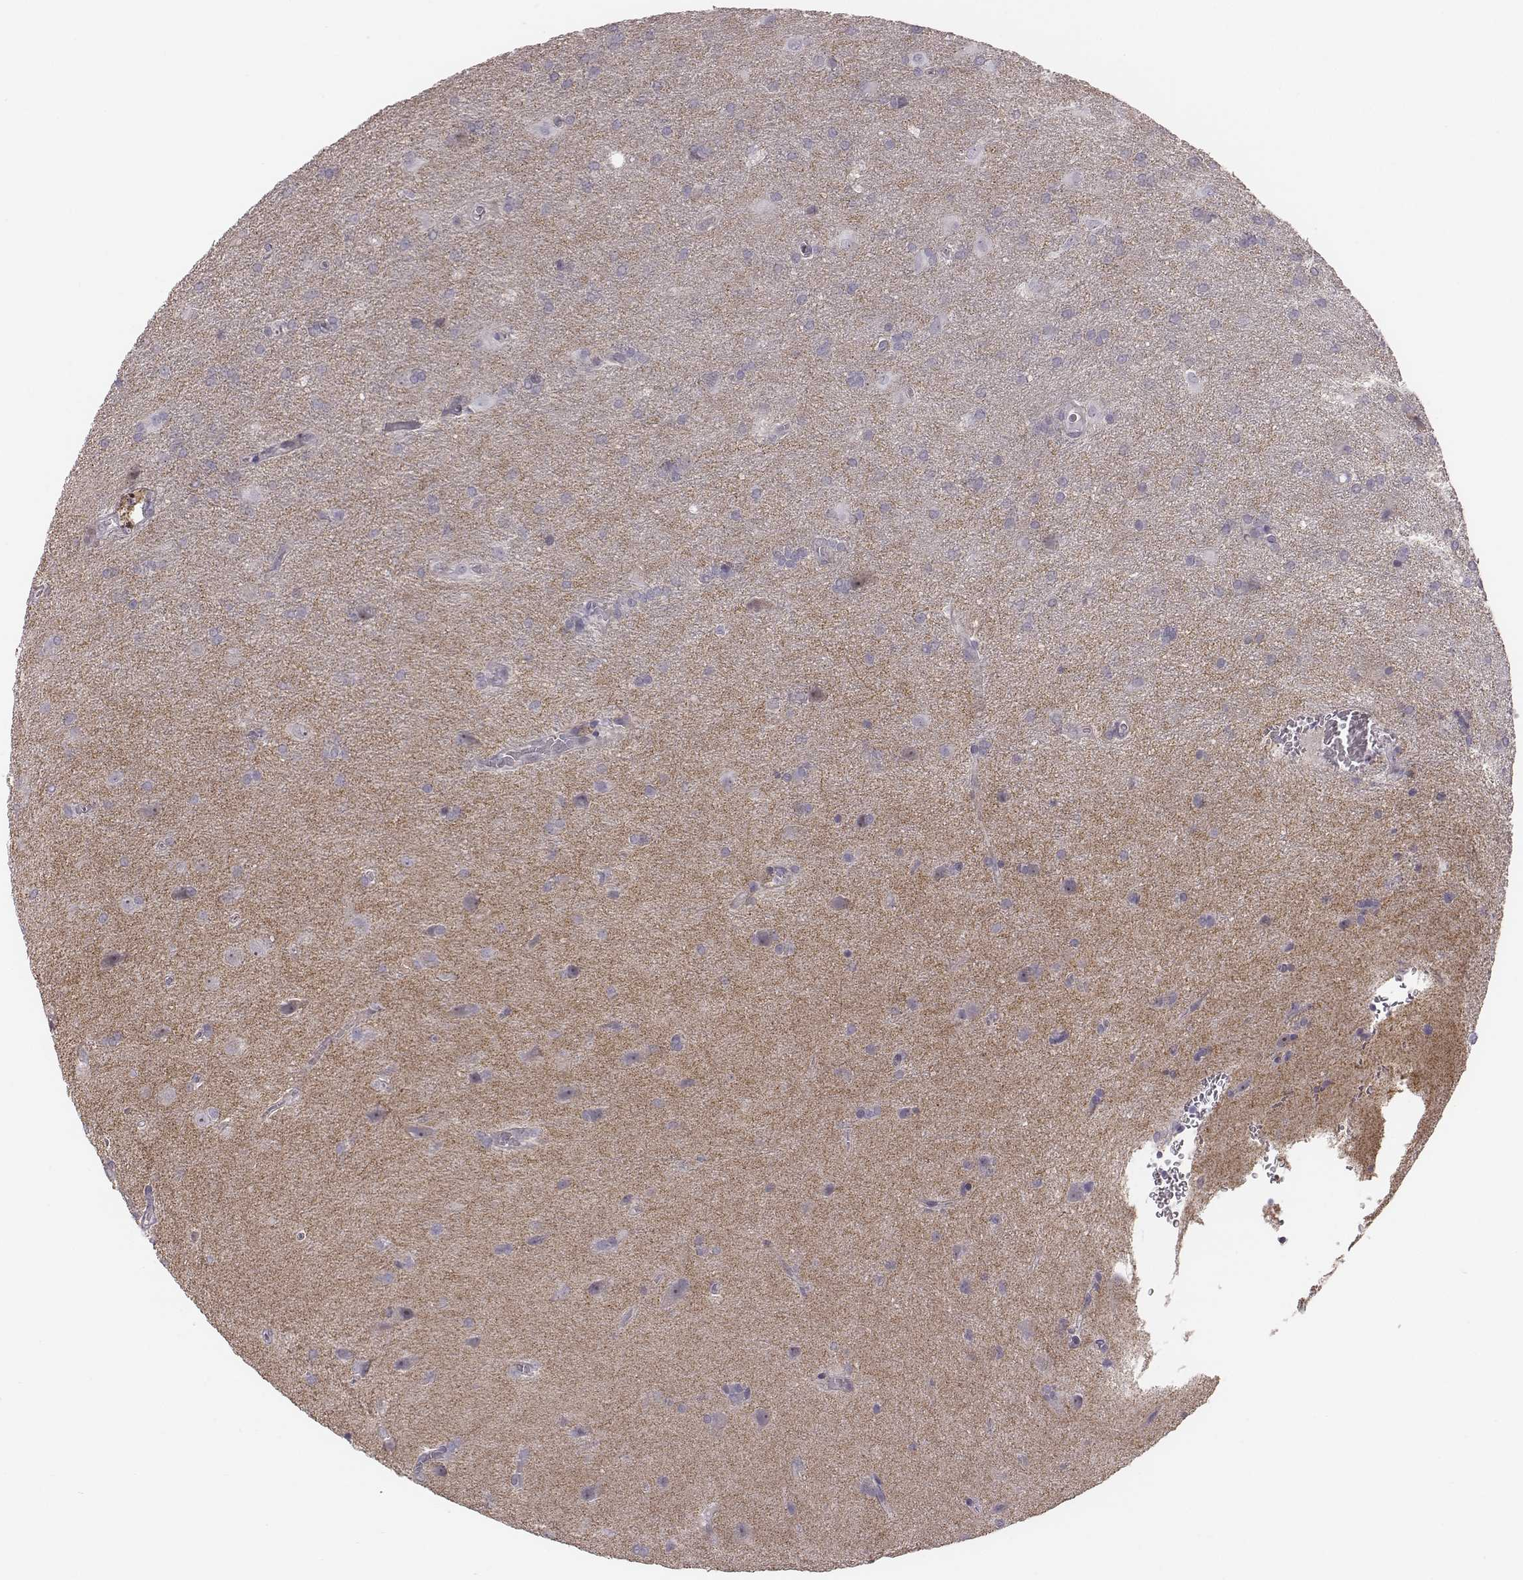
{"staining": {"intensity": "negative", "quantity": "none", "location": "none"}, "tissue": "glioma", "cell_type": "Tumor cells", "image_type": "cancer", "snomed": [{"axis": "morphology", "description": "Glioma, malignant, Low grade"}, {"axis": "topography", "description": "Brain"}], "caption": "Tumor cells show no significant protein expression in malignant glioma (low-grade).", "gene": "CACNG4", "patient": {"sex": "male", "age": 58}}